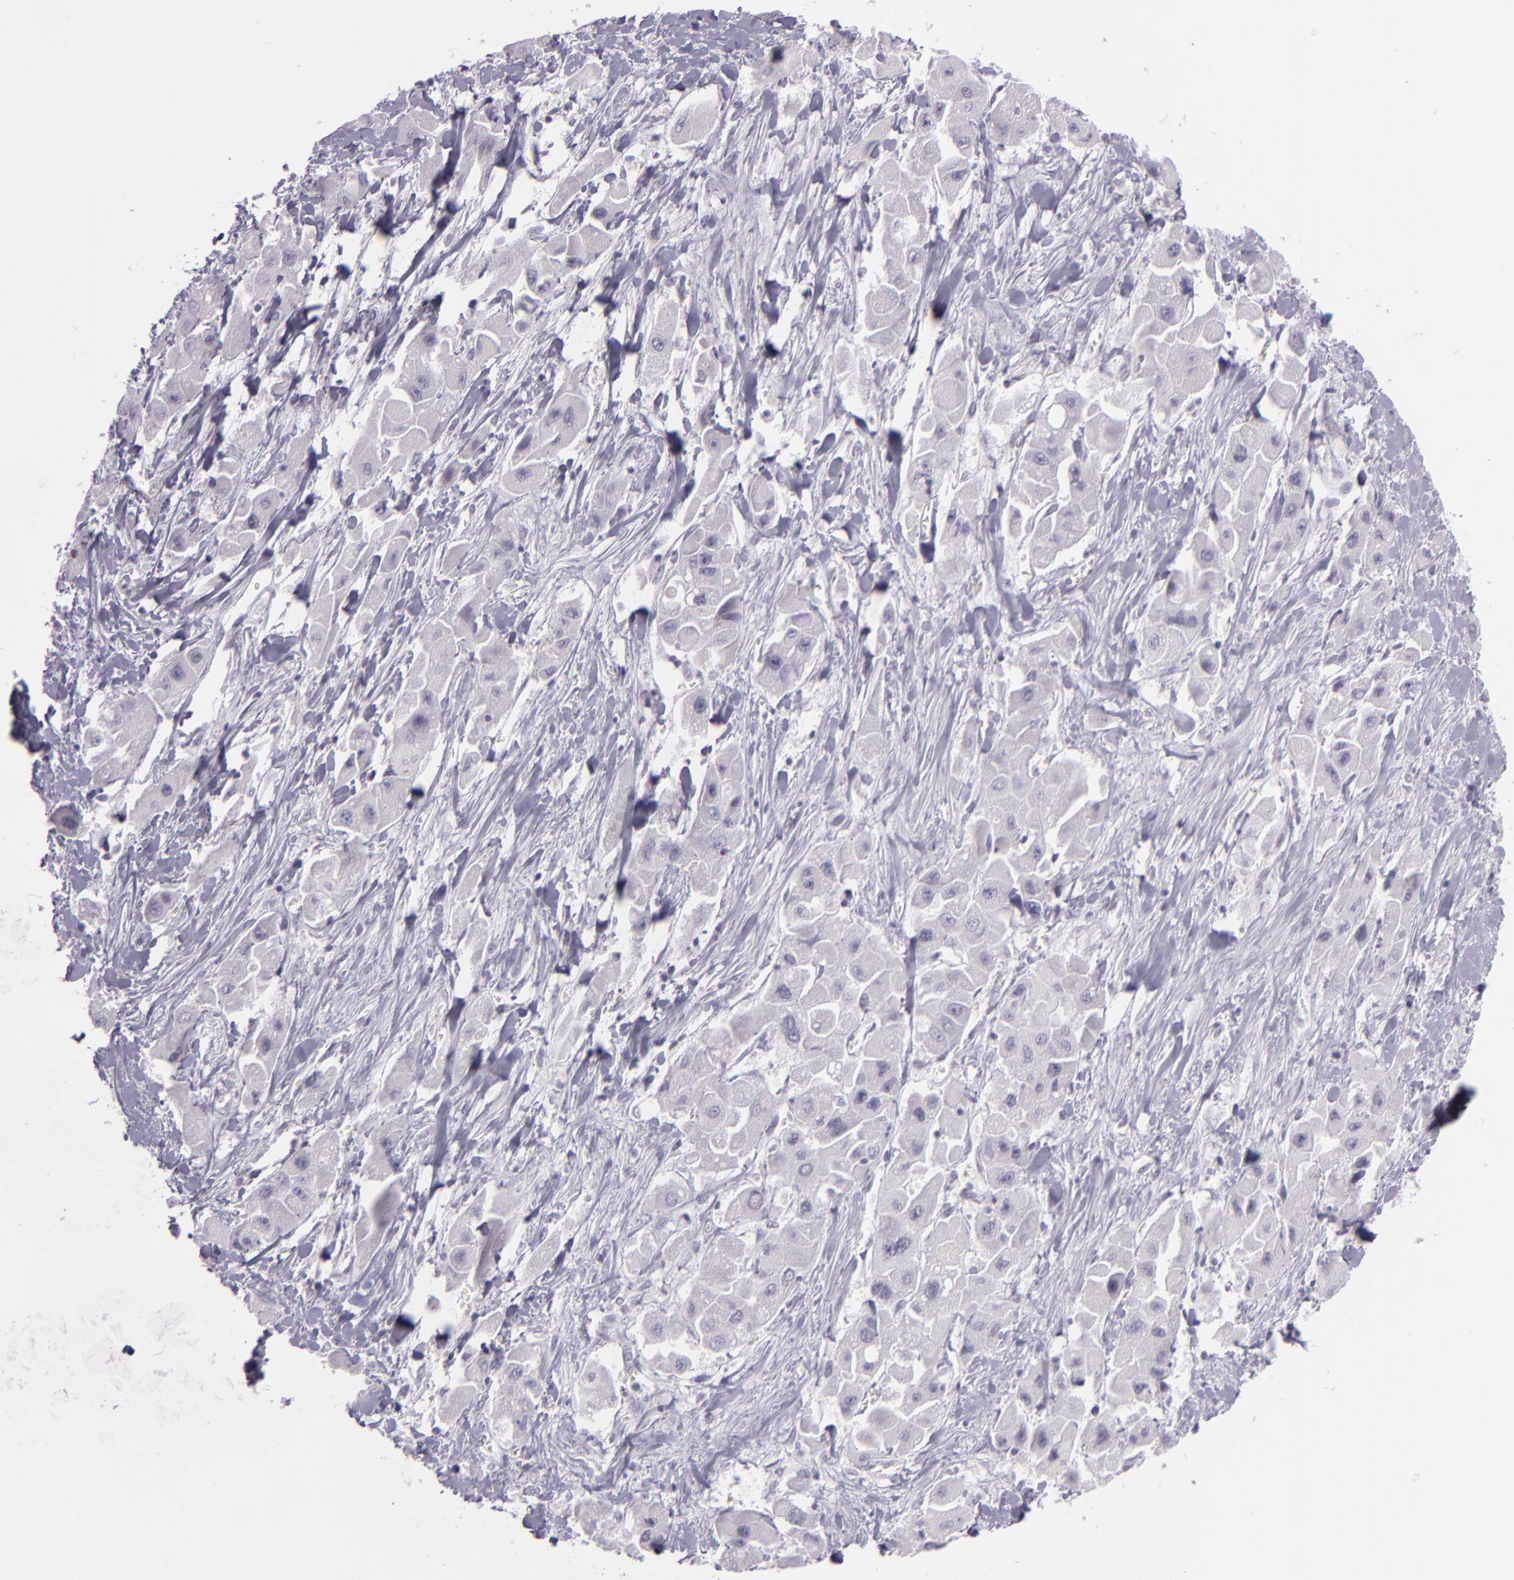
{"staining": {"intensity": "negative", "quantity": "none", "location": "none"}, "tissue": "liver cancer", "cell_type": "Tumor cells", "image_type": "cancer", "snomed": [{"axis": "morphology", "description": "Carcinoma, Hepatocellular, NOS"}, {"axis": "topography", "description": "Liver"}], "caption": "High magnification brightfield microscopy of hepatocellular carcinoma (liver) stained with DAB (brown) and counterstained with hematoxylin (blue): tumor cells show no significant positivity. (DAB immunohistochemistry (IHC) with hematoxylin counter stain).", "gene": "MCM3", "patient": {"sex": "male", "age": 24}}